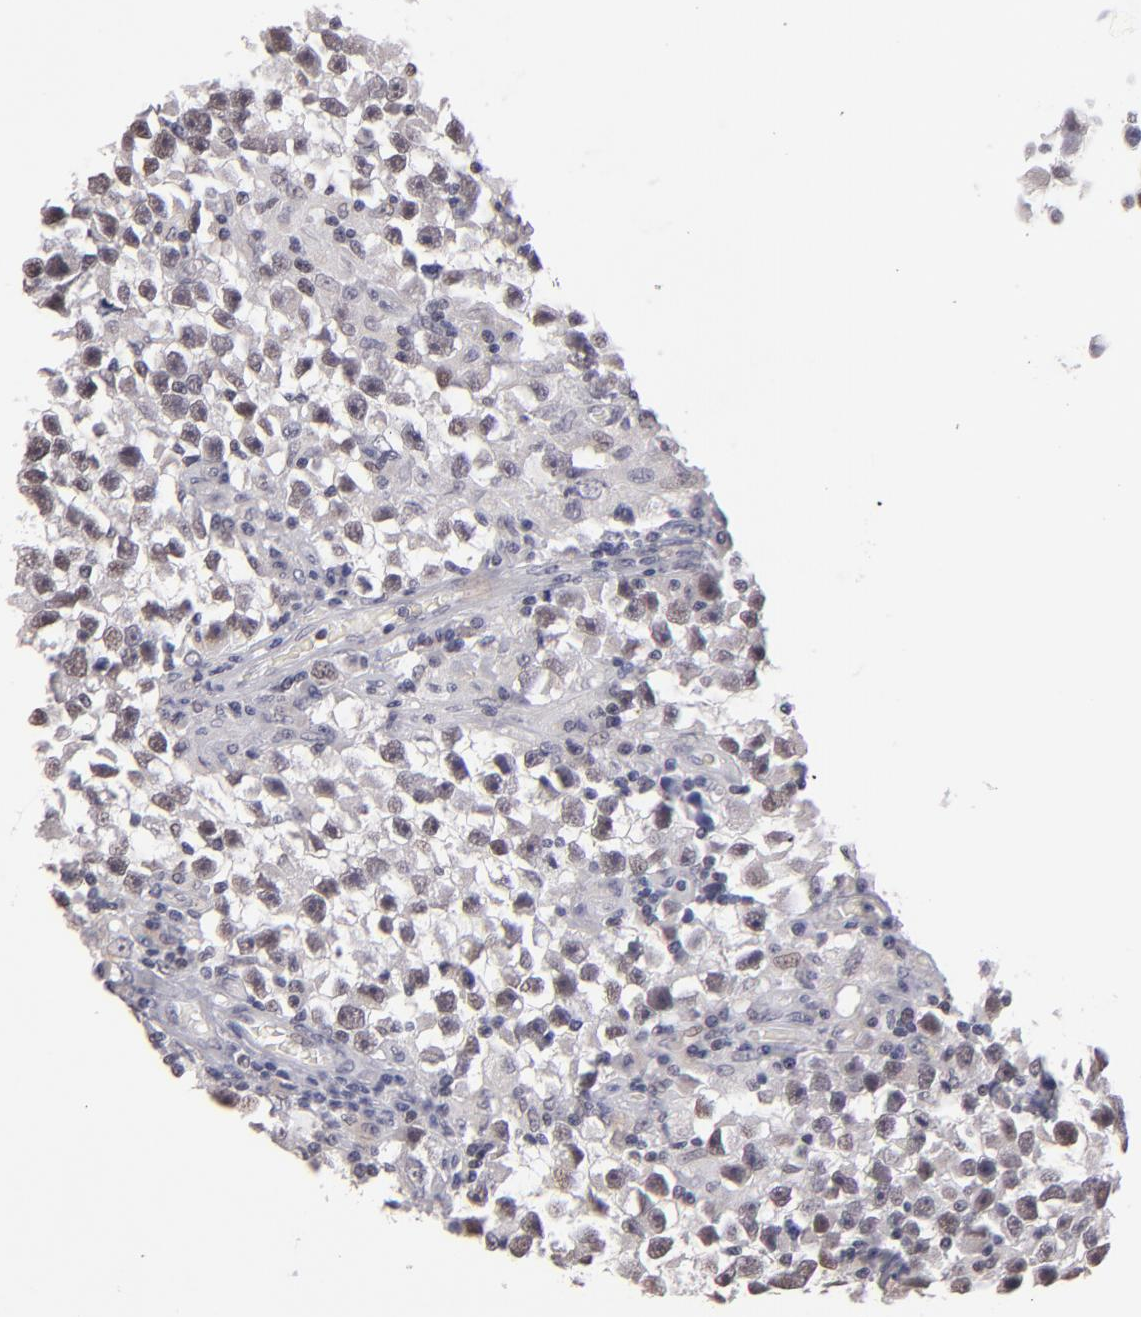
{"staining": {"intensity": "weak", "quantity": ">75%", "location": "nuclear"}, "tissue": "testis cancer", "cell_type": "Tumor cells", "image_type": "cancer", "snomed": [{"axis": "morphology", "description": "Seminoma, NOS"}, {"axis": "topography", "description": "Testis"}], "caption": "The micrograph exhibits immunohistochemical staining of seminoma (testis). There is weak nuclear staining is appreciated in about >75% of tumor cells. (IHC, brightfield microscopy, high magnification).", "gene": "TEX11", "patient": {"sex": "male", "age": 33}}